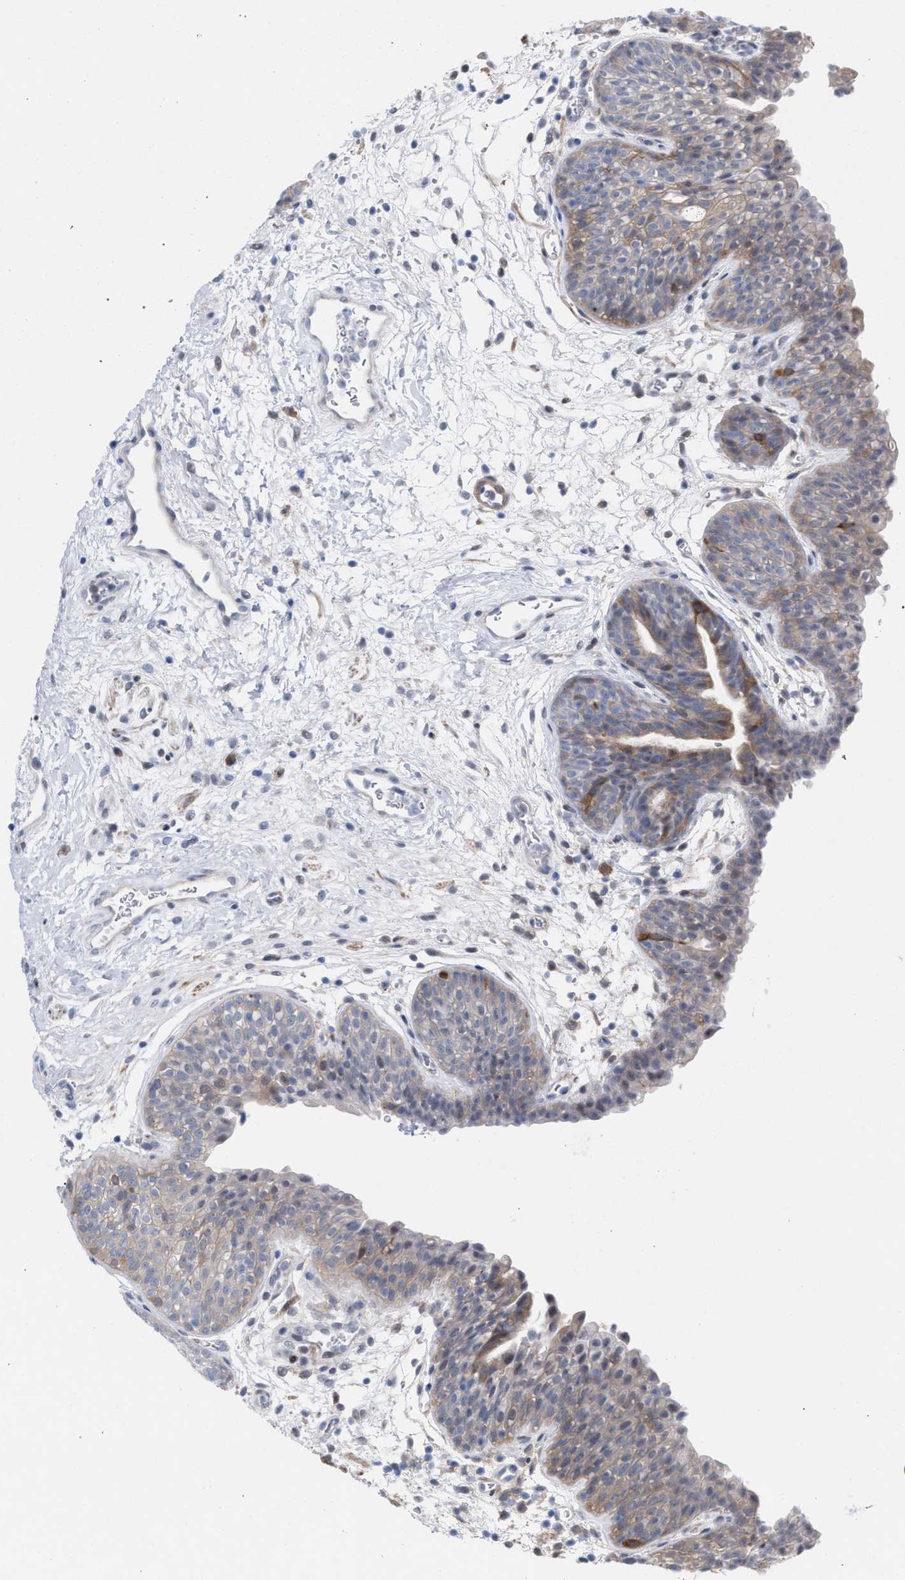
{"staining": {"intensity": "moderate", "quantity": "<25%", "location": "cytoplasmic/membranous"}, "tissue": "urinary bladder", "cell_type": "Urothelial cells", "image_type": "normal", "snomed": [{"axis": "morphology", "description": "Normal tissue, NOS"}, {"axis": "topography", "description": "Urinary bladder"}], "caption": "Immunohistochemical staining of normal human urinary bladder demonstrates moderate cytoplasmic/membranous protein positivity in about <25% of urothelial cells.", "gene": "FHOD3", "patient": {"sex": "male", "age": 37}}